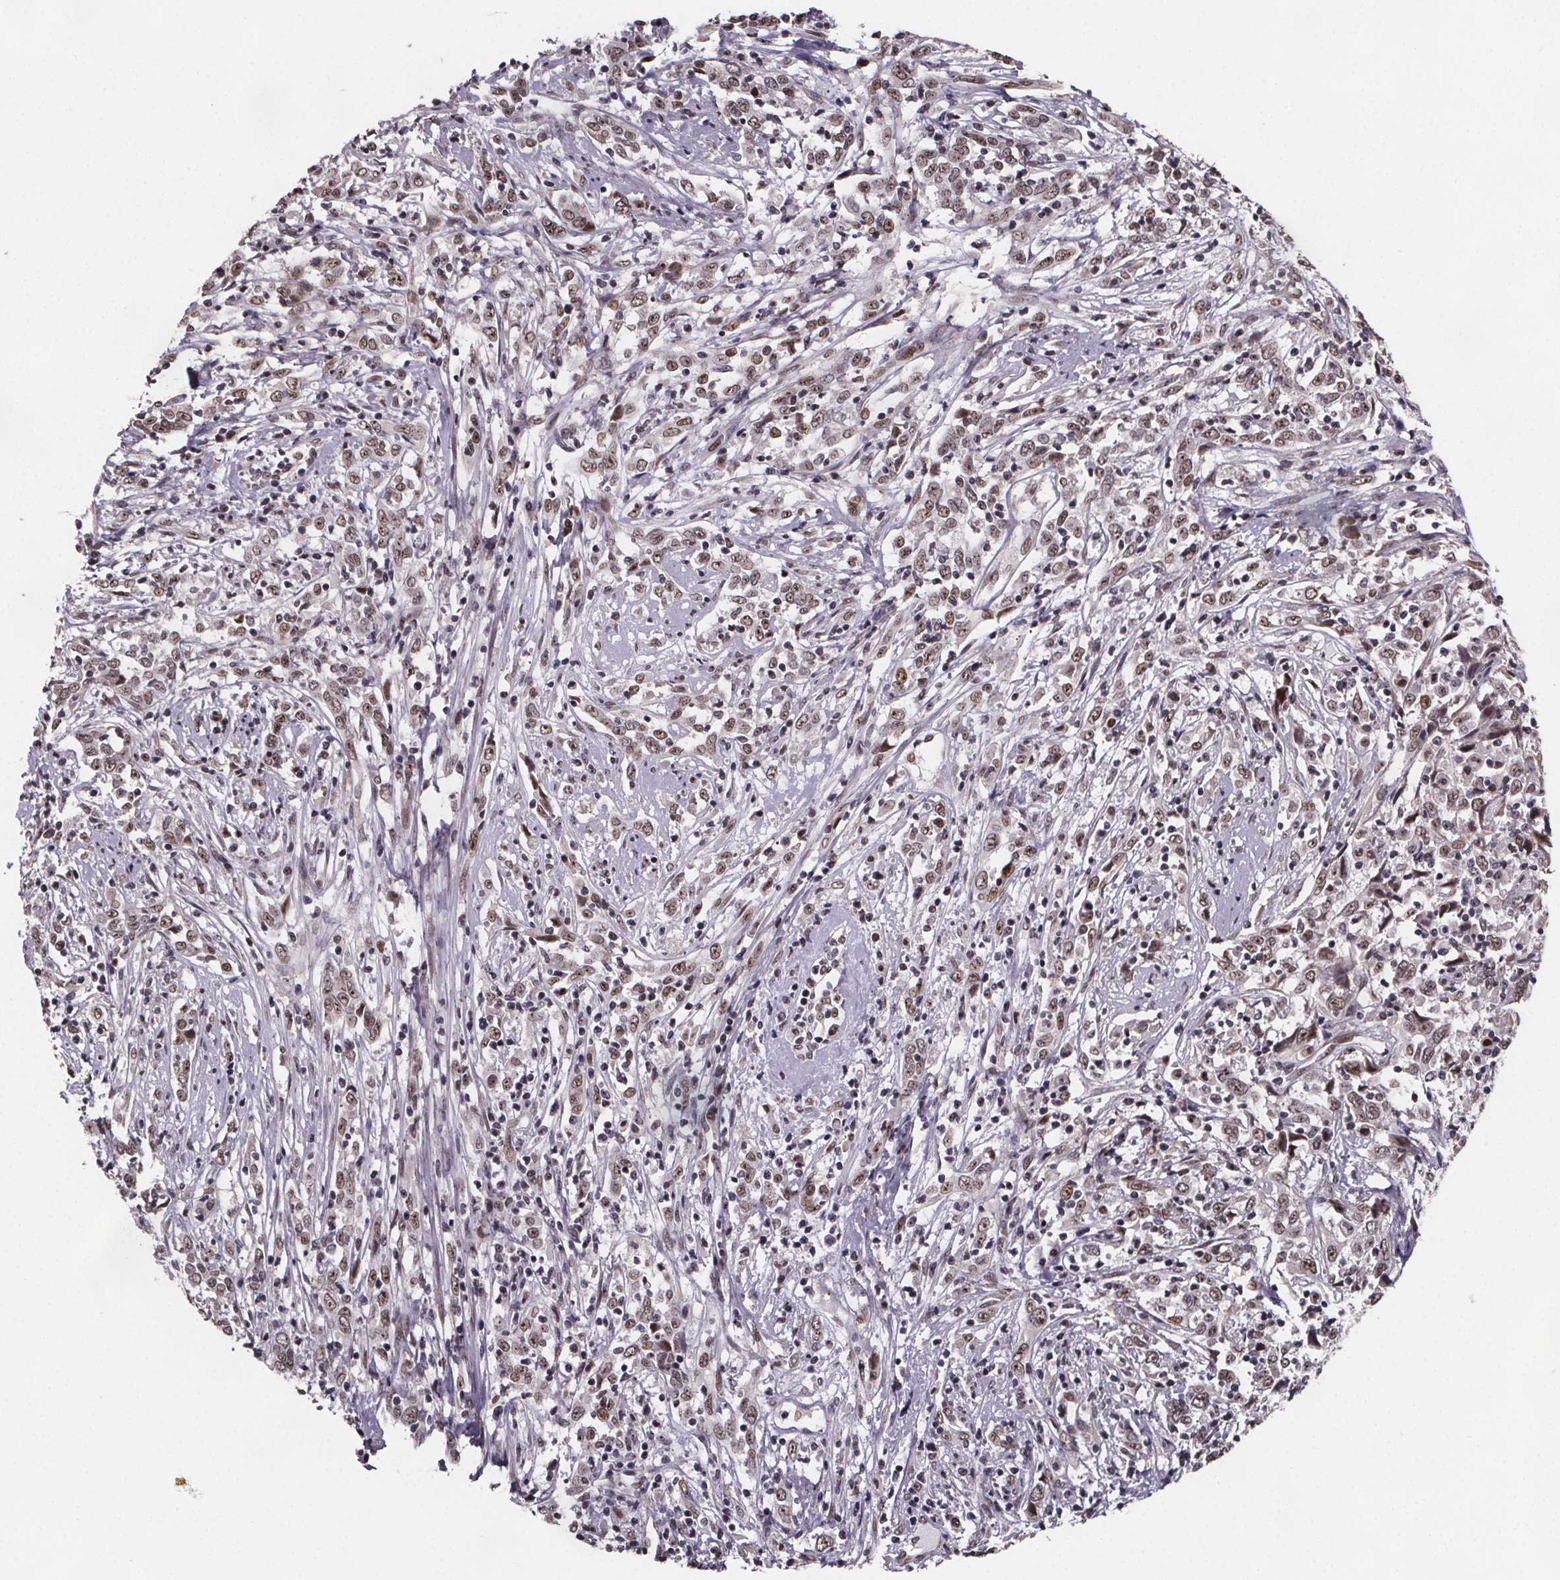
{"staining": {"intensity": "moderate", "quantity": ">75%", "location": "nuclear"}, "tissue": "cervical cancer", "cell_type": "Tumor cells", "image_type": "cancer", "snomed": [{"axis": "morphology", "description": "Adenocarcinoma, NOS"}, {"axis": "topography", "description": "Cervix"}], "caption": "Immunohistochemical staining of adenocarcinoma (cervical) reveals moderate nuclear protein positivity in about >75% of tumor cells.", "gene": "U2SURP", "patient": {"sex": "female", "age": 40}}